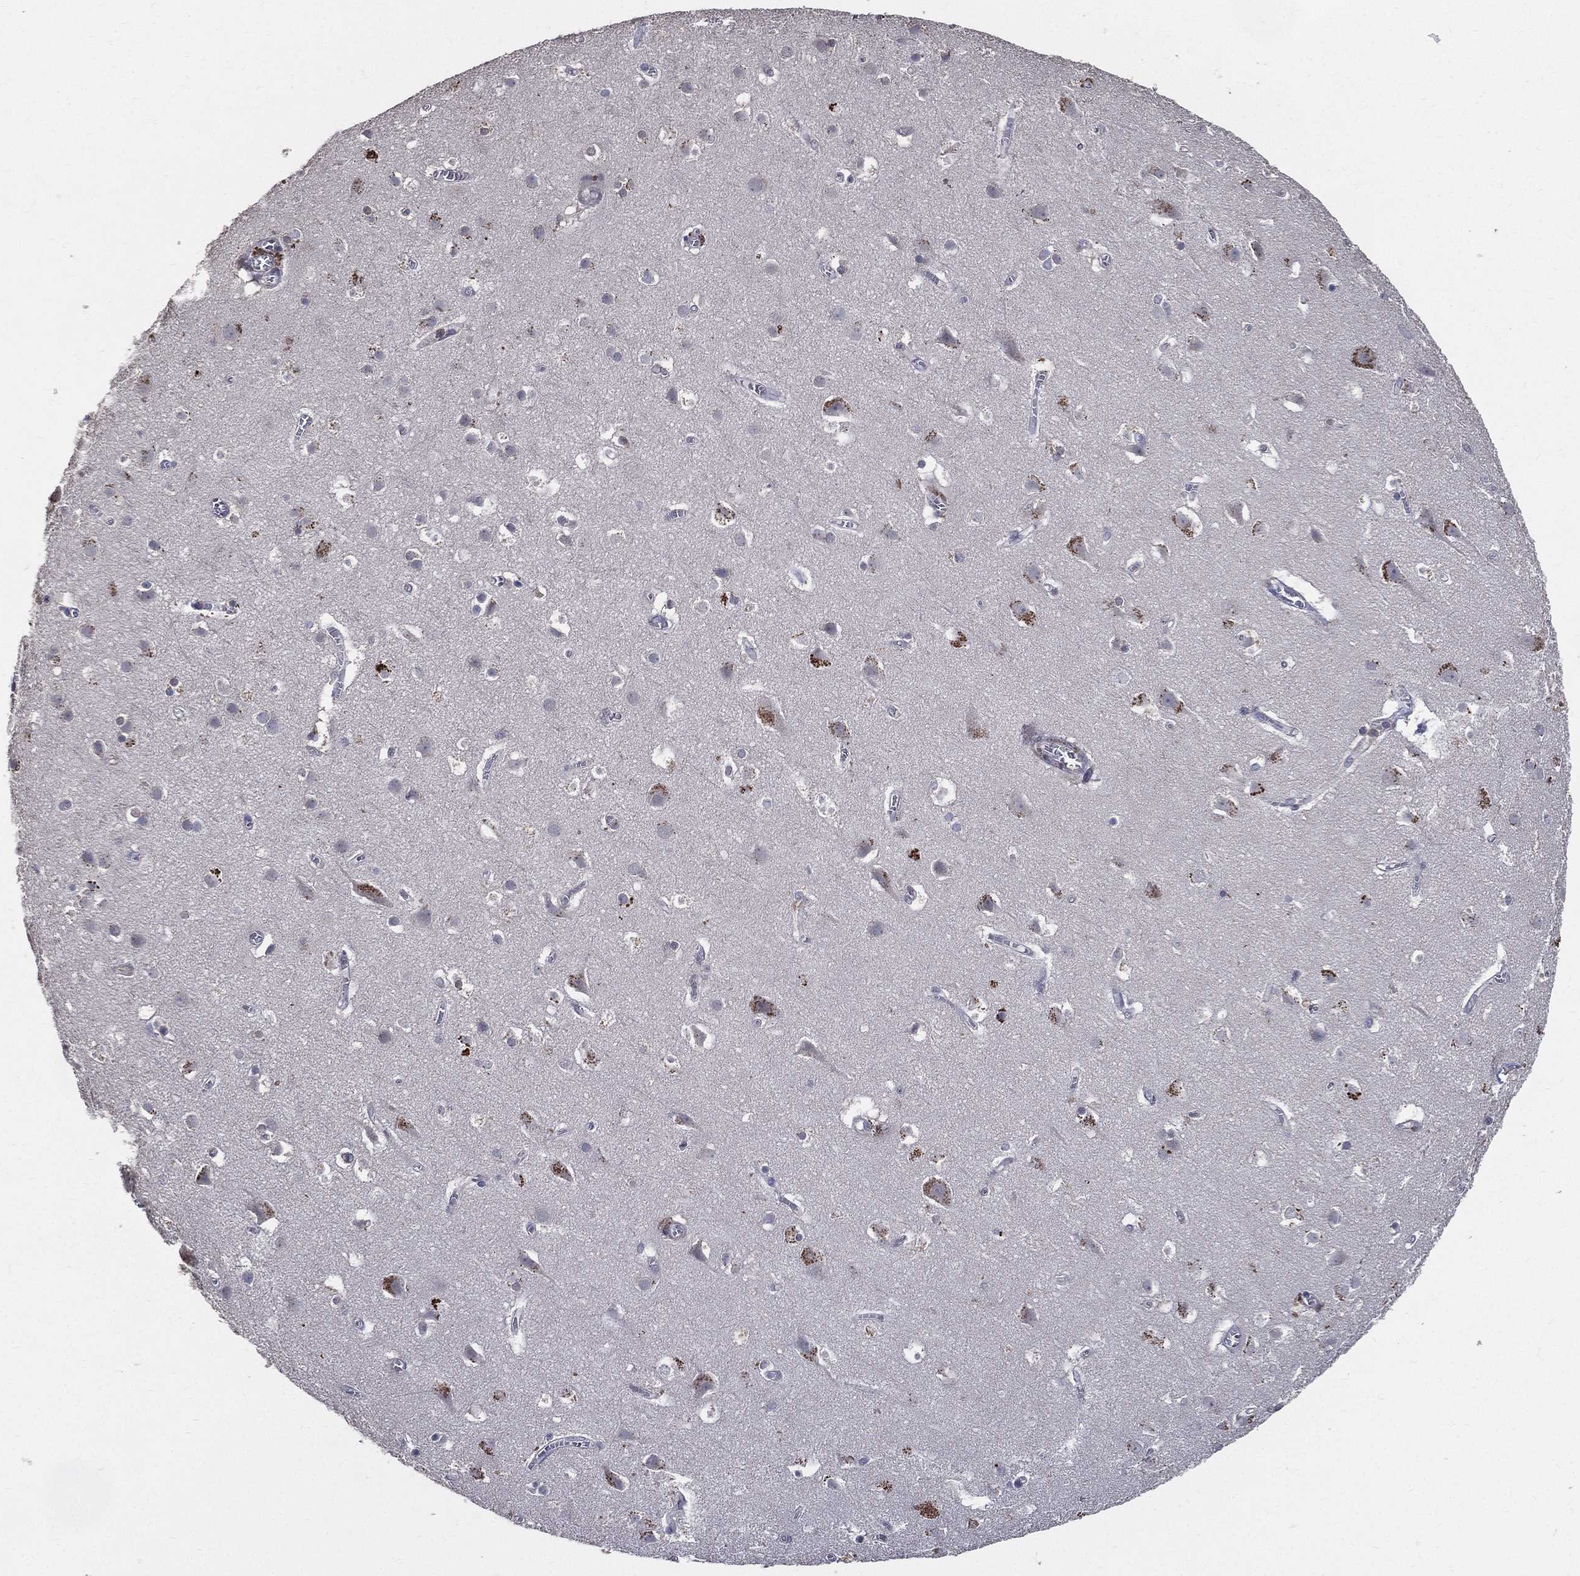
{"staining": {"intensity": "negative", "quantity": "none", "location": "none"}, "tissue": "cerebral cortex", "cell_type": "Endothelial cells", "image_type": "normal", "snomed": [{"axis": "morphology", "description": "Normal tissue, NOS"}, {"axis": "topography", "description": "Cerebral cortex"}], "caption": "Immunohistochemistry (IHC) histopathology image of normal human cerebral cortex stained for a protein (brown), which demonstrates no staining in endothelial cells. (Stains: DAB immunohistochemistry (IHC) with hematoxylin counter stain, Microscopy: brightfield microscopy at high magnification).", "gene": "SERPINB2", "patient": {"sex": "male", "age": 59}}